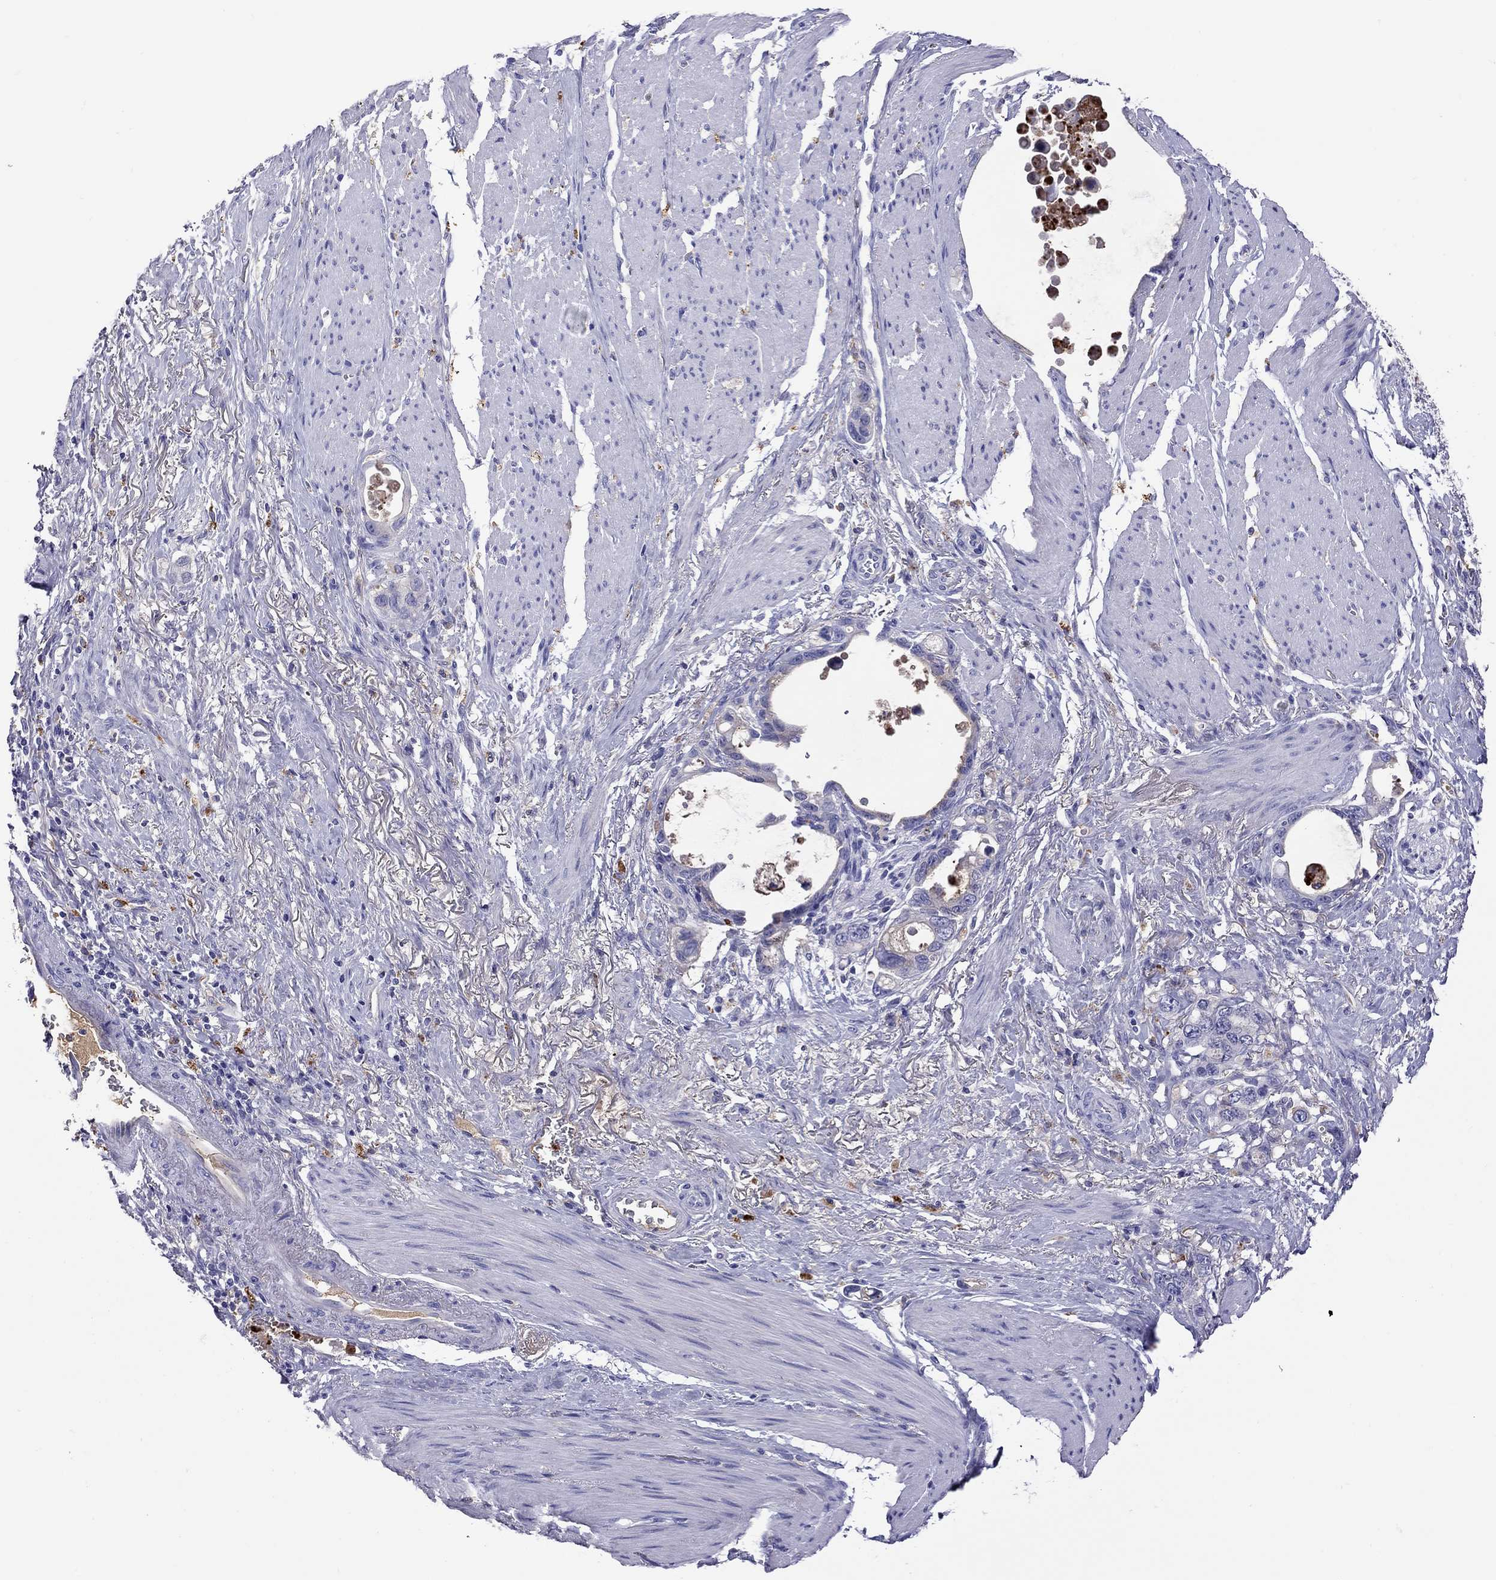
{"staining": {"intensity": "negative", "quantity": "none", "location": "none"}, "tissue": "stomach cancer", "cell_type": "Tumor cells", "image_type": "cancer", "snomed": [{"axis": "morphology", "description": "Adenocarcinoma, NOS"}, {"axis": "topography", "description": "Stomach, upper"}], "caption": "Immunohistochemical staining of human adenocarcinoma (stomach) exhibits no significant staining in tumor cells.", "gene": "SERPINA3", "patient": {"sex": "male", "age": 74}}